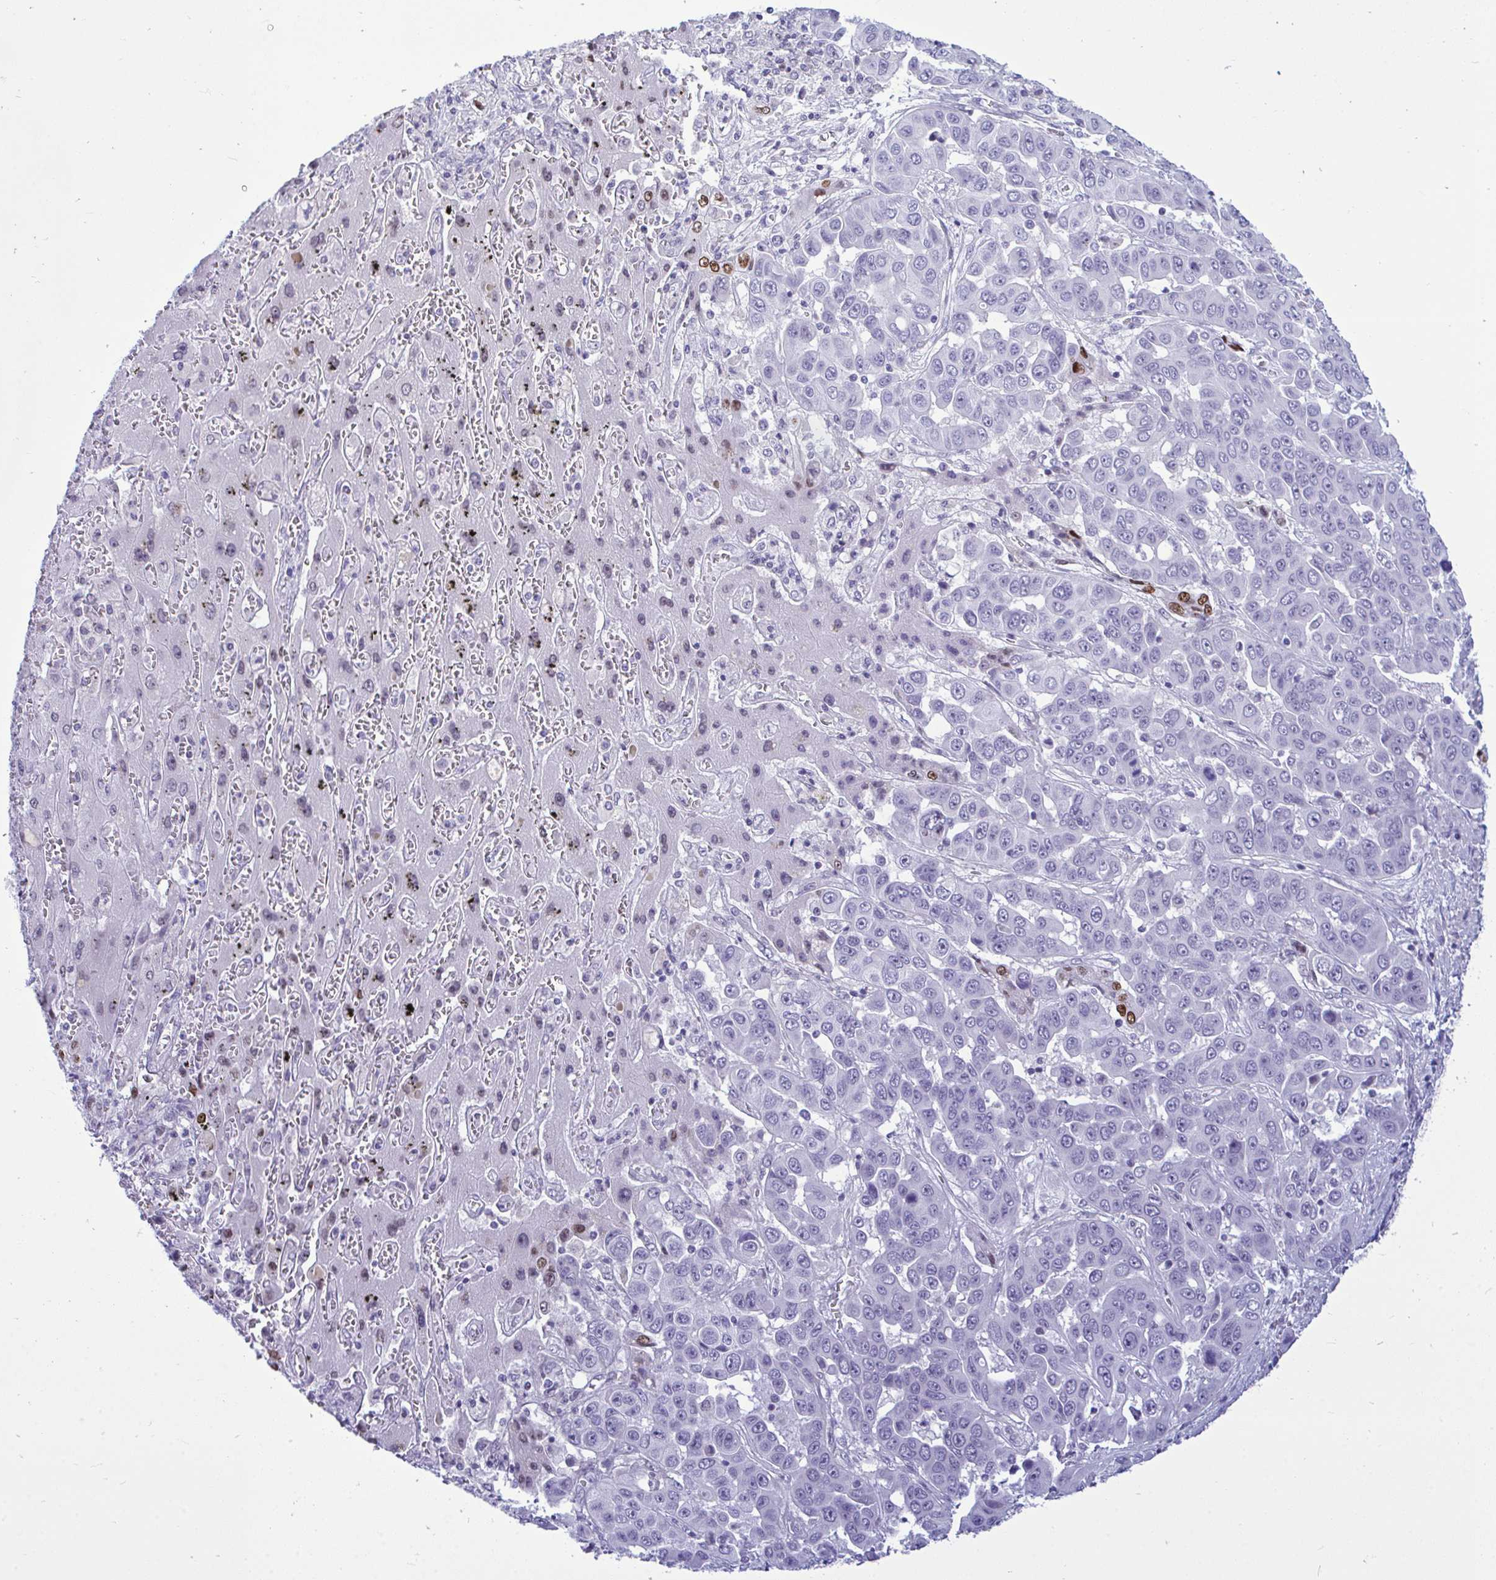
{"staining": {"intensity": "negative", "quantity": "none", "location": "none"}, "tissue": "liver cancer", "cell_type": "Tumor cells", "image_type": "cancer", "snomed": [{"axis": "morphology", "description": "Cholangiocarcinoma"}, {"axis": "topography", "description": "Liver"}], "caption": "Immunohistochemistry (IHC) histopathology image of liver cancer stained for a protein (brown), which displays no positivity in tumor cells.", "gene": "SLC25A51", "patient": {"sex": "female", "age": 52}}